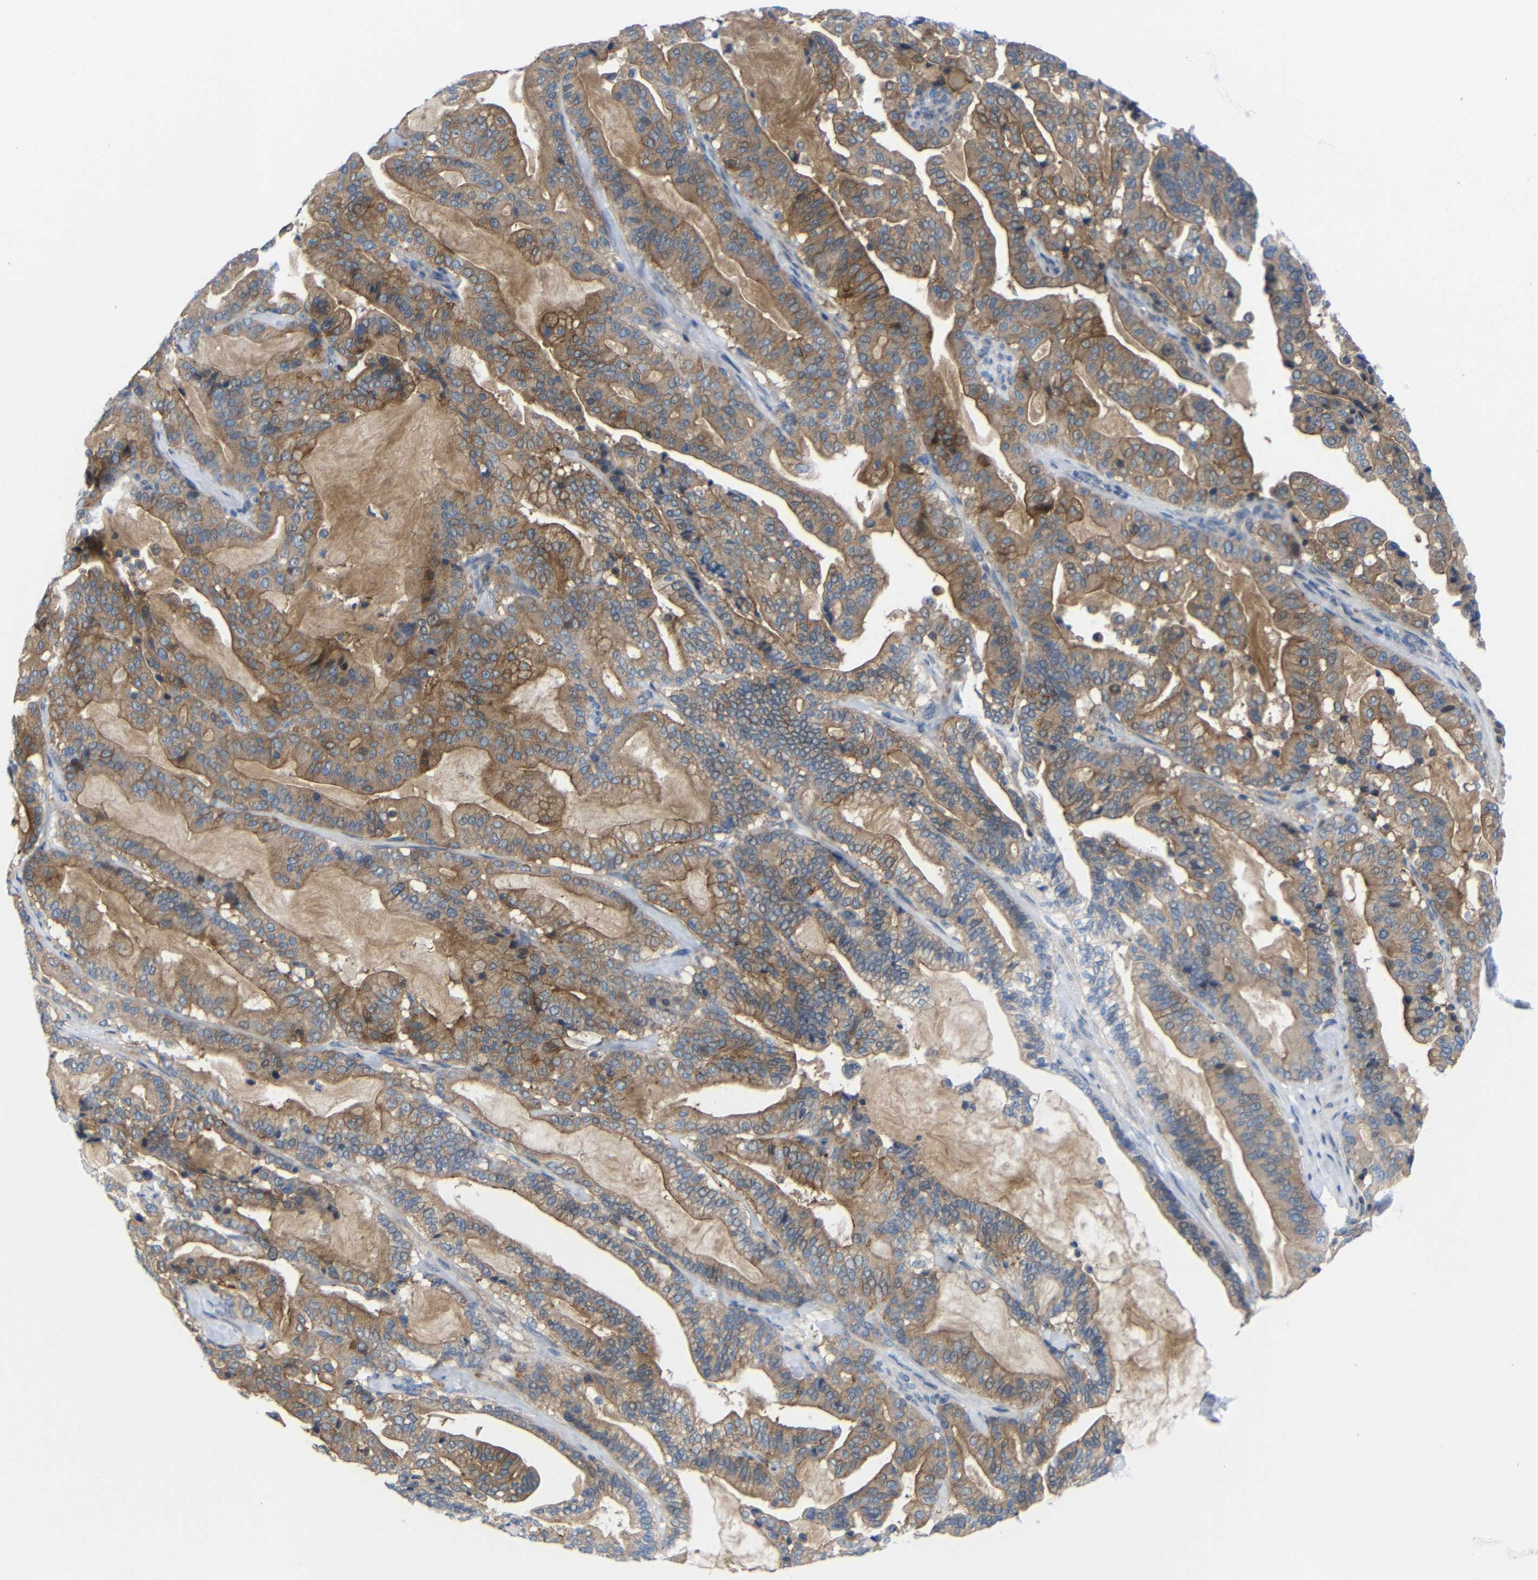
{"staining": {"intensity": "moderate", "quantity": ">75%", "location": "cytoplasmic/membranous"}, "tissue": "pancreatic cancer", "cell_type": "Tumor cells", "image_type": "cancer", "snomed": [{"axis": "morphology", "description": "Adenocarcinoma, NOS"}, {"axis": "topography", "description": "Pancreas"}], "caption": "This image exhibits immunohistochemistry (IHC) staining of pancreatic adenocarcinoma, with medium moderate cytoplasmic/membranous staining in approximately >75% of tumor cells.", "gene": "CMTM1", "patient": {"sex": "male", "age": 63}}